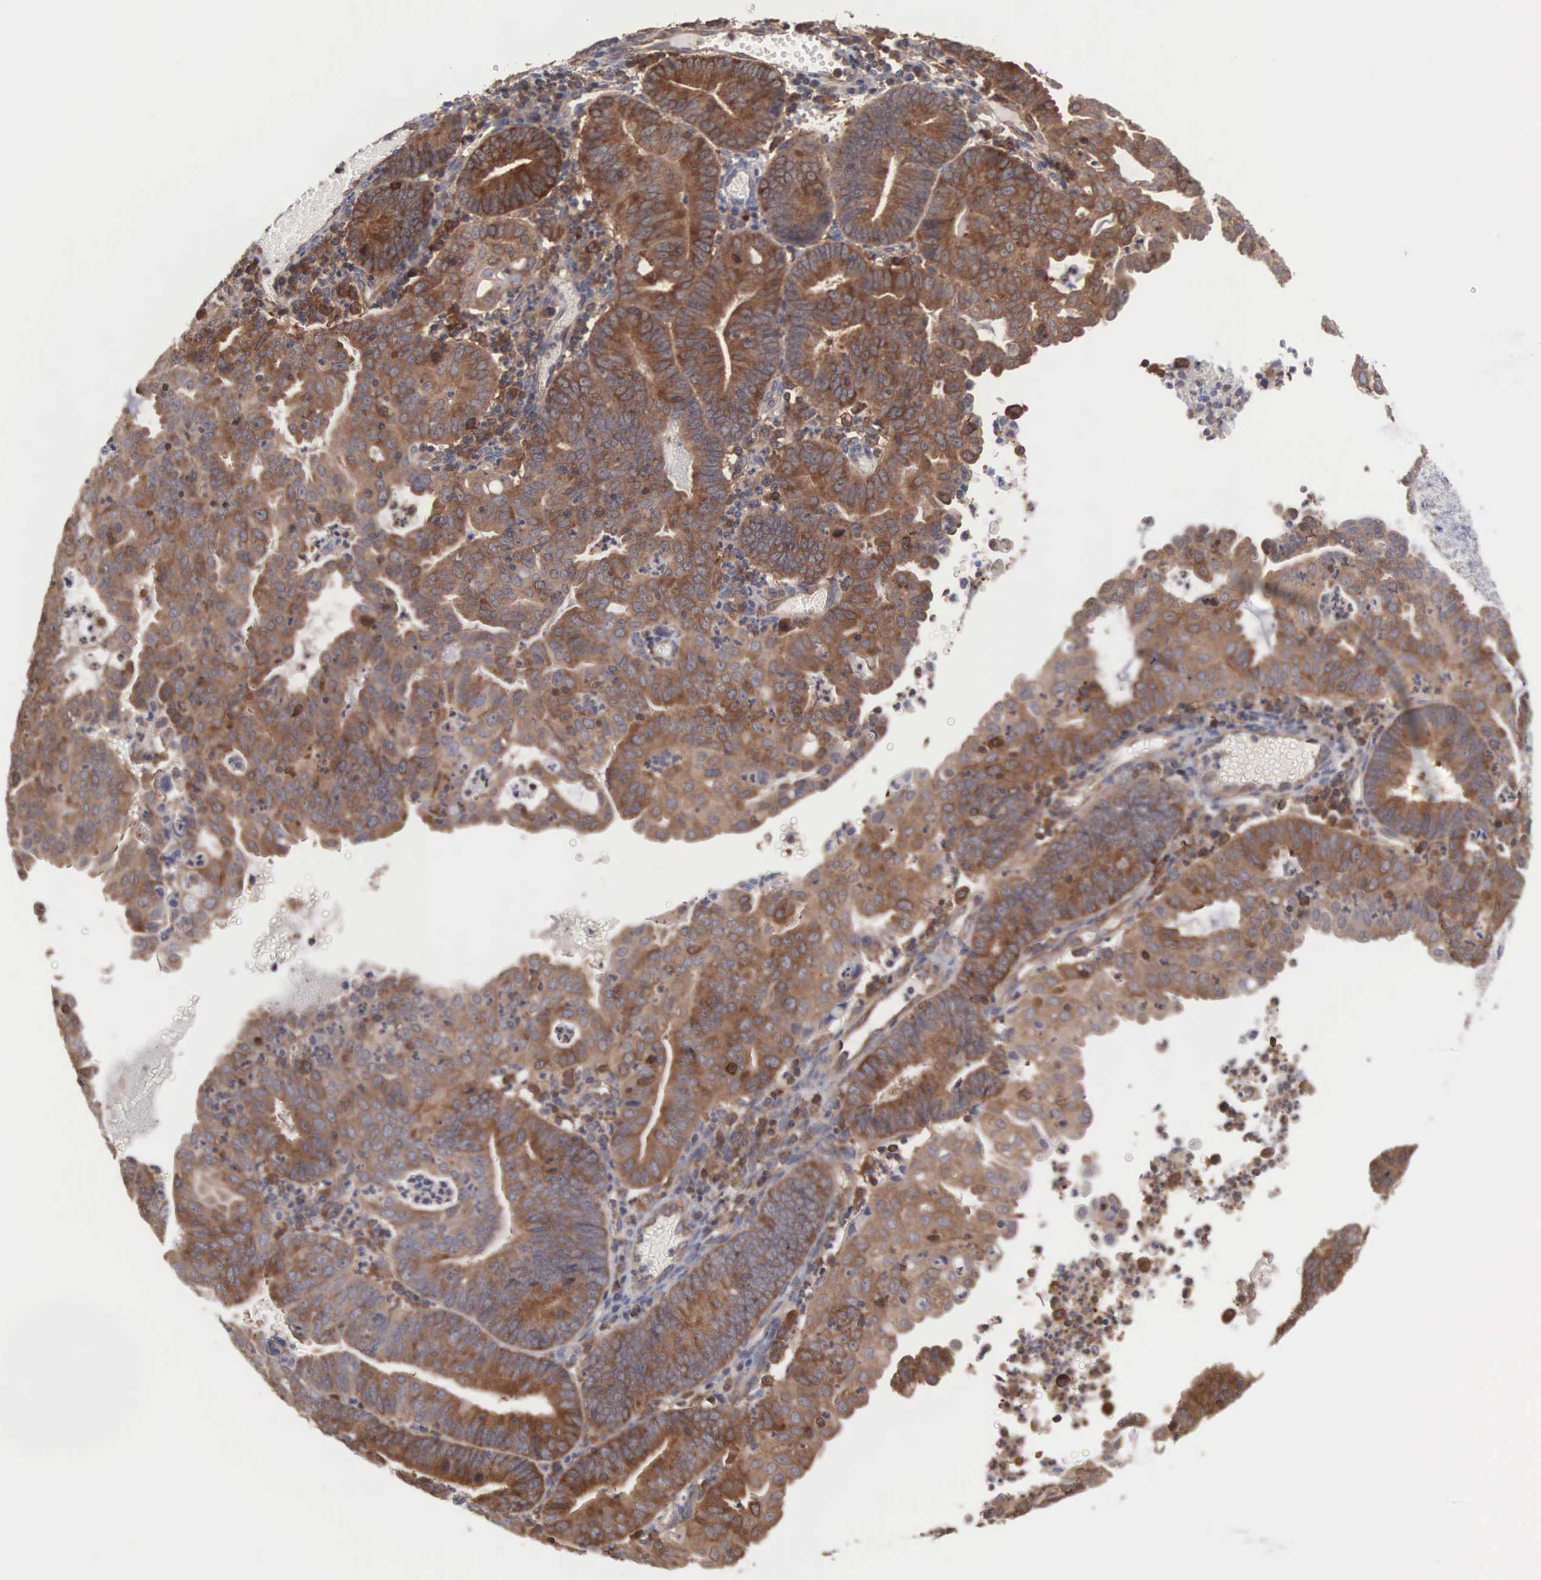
{"staining": {"intensity": "moderate", "quantity": ">75%", "location": "cytoplasmic/membranous"}, "tissue": "endometrial cancer", "cell_type": "Tumor cells", "image_type": "cancer", "snomed": [{"axis": "morphology", "description": "Adenocarcinoma, NOS"}, {"axis": "topography", "description": "Endometrium"}], "caption": "Moderate cytoplasmic/membranous staining for a protein is present in about >75% of tumor cells of adenocarcinoma (endometrial) using immunohistochemistry (IHC).", "gene": "MTHFD1", "patient": {"sex": "female", "age": 60}}